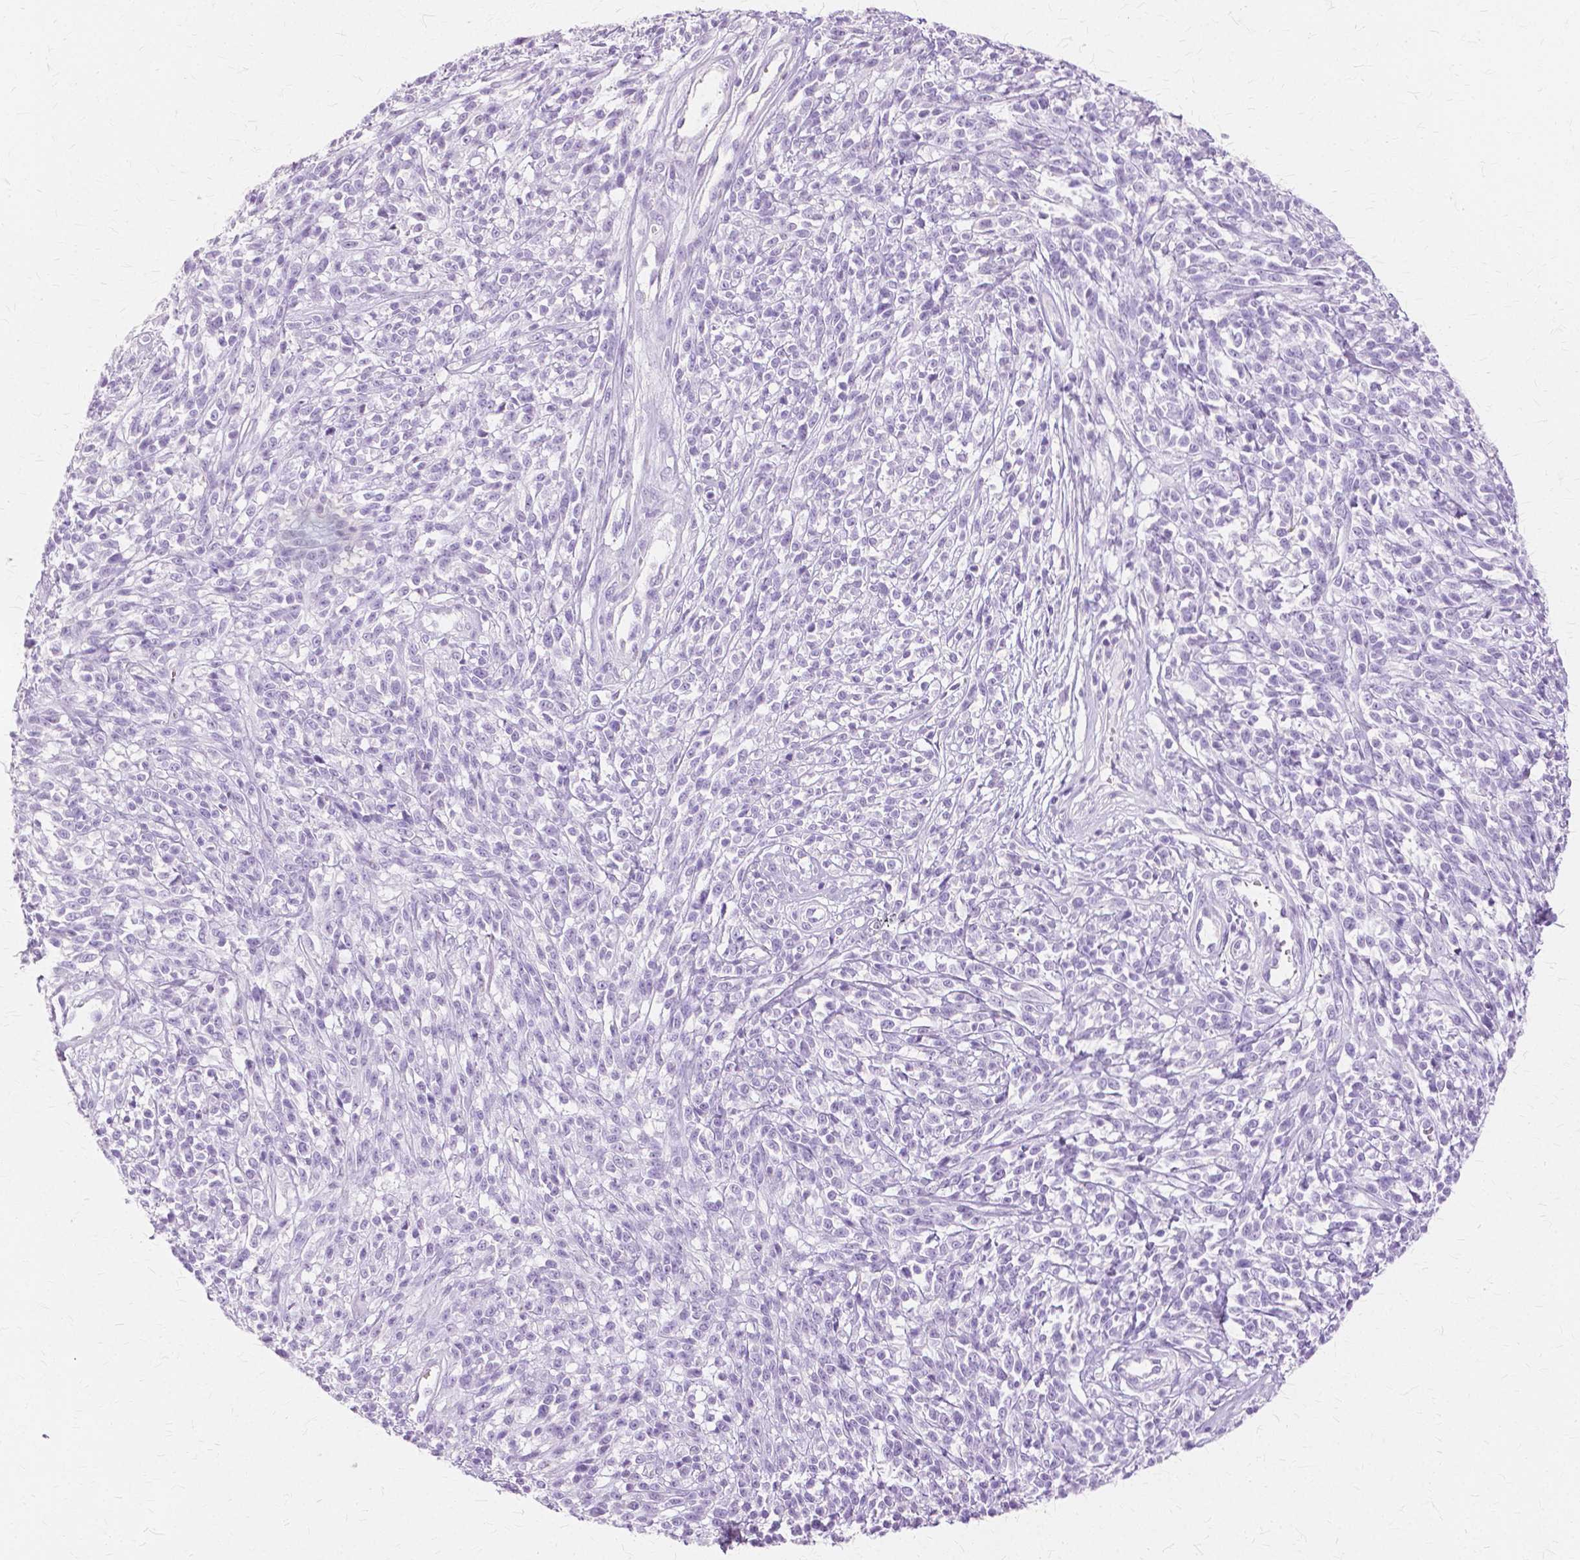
{"staining": {"intensity": "negative", "quantity": "none", "location": "none"}, "tissue": "melanoma", "cell_type": "Tumor cells", "image_type": "cancer", "snomed": [{"axis": "morphology", "description": "Malignant melanoma, NOS"}, {"axis": "topography", "description": "Skin"}, {"axis": "topography", "description": "Skin of trunk"}], "caption": "A high-resolution micrograph shows immunohistochemistry staining of melanoma, which reveals no significant staining in tumor cells.", "gene": "TGM1", "patient": {"sex": "male", "age": 74}}